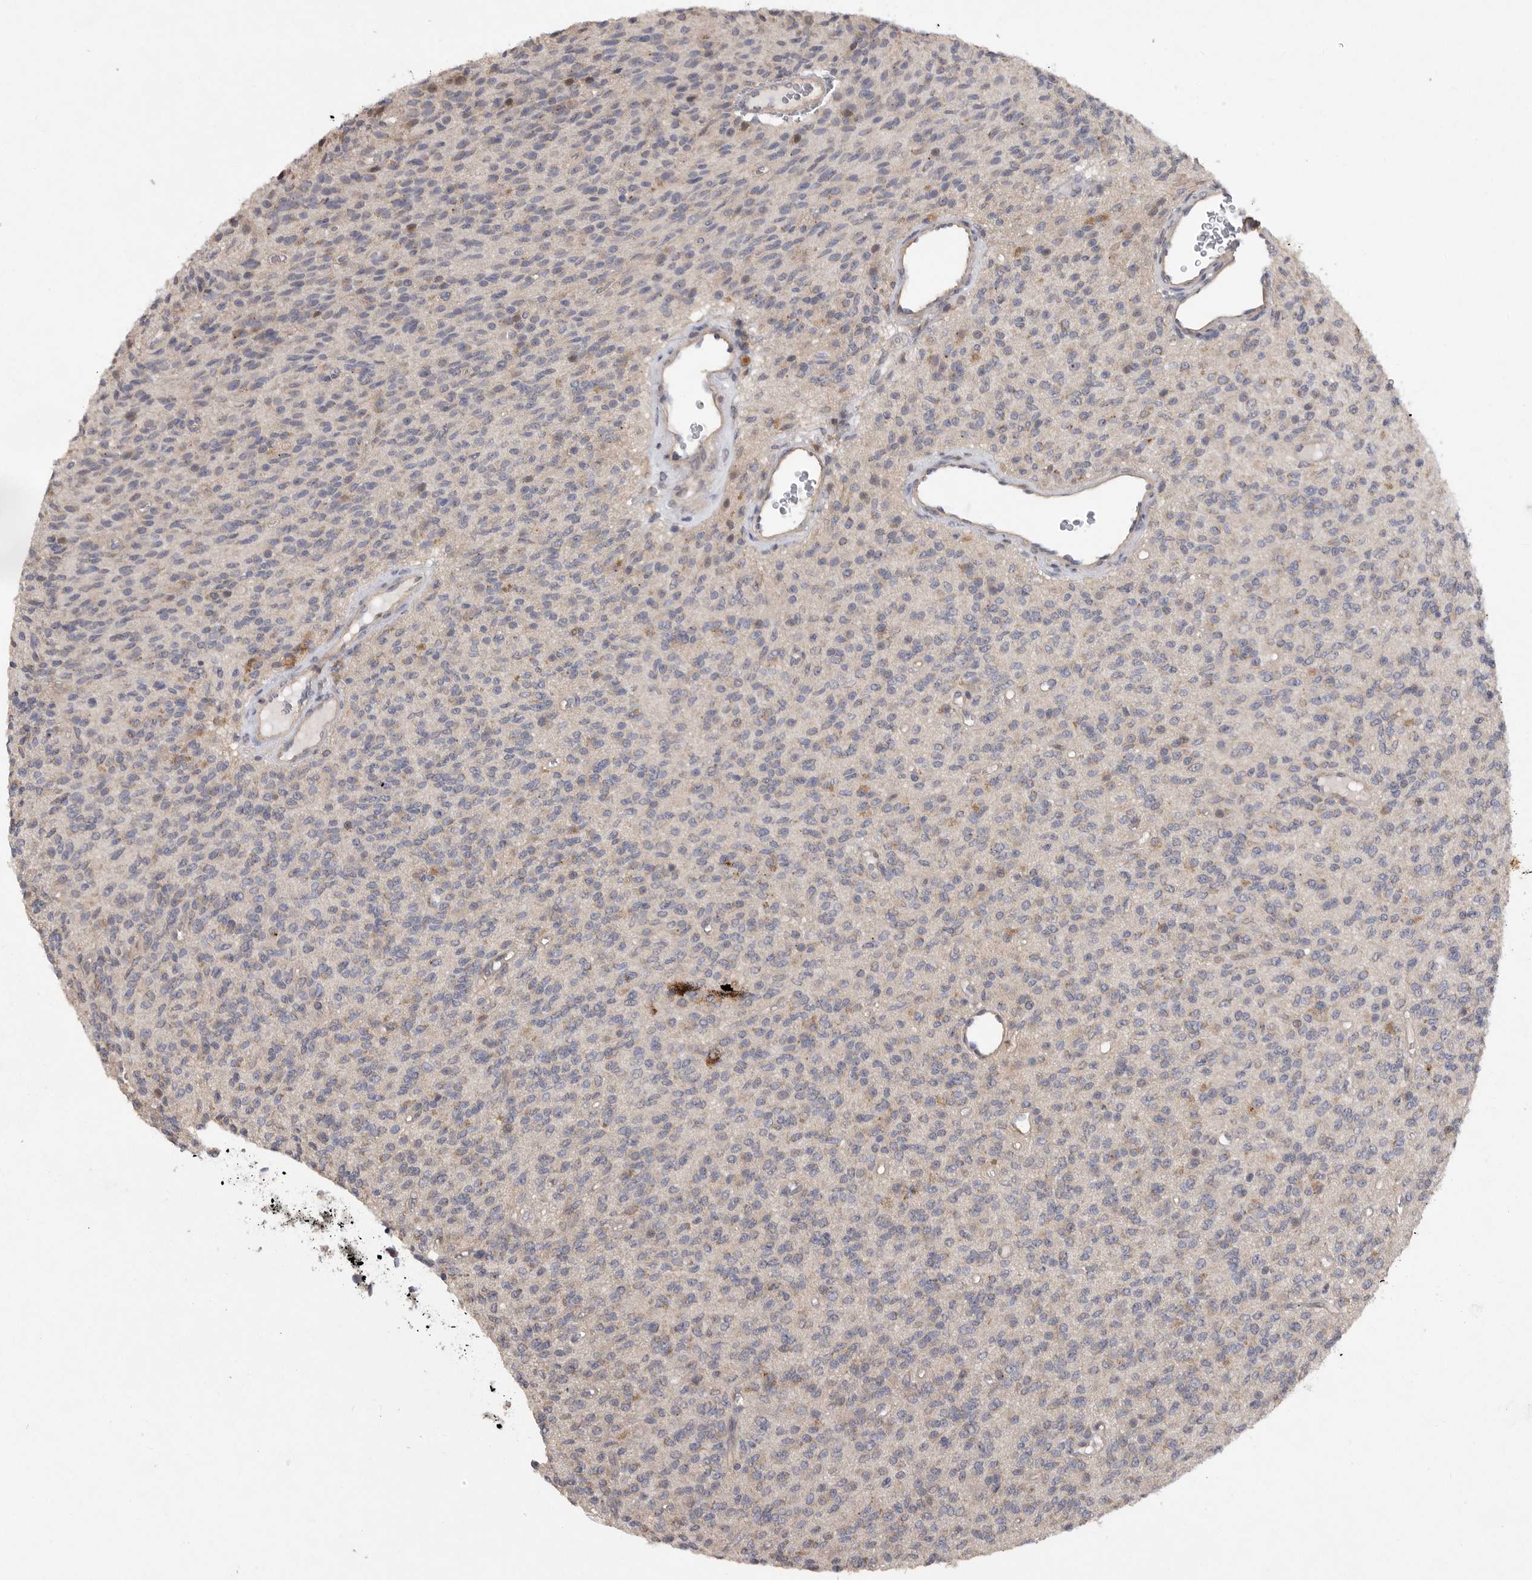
{"staining": {"intensity": "weak", "quantity": "<25%", "location": "cytoplasmic/membranous"}, "tissue": "glioma", "cell_type": "Tumor cells", "image_type": "cancer", "snomed": [{"axis": "morphology", "description": "Glioma, malignant, High grade"}, {"axis": "topography", "description": "Brain"}], "caption": "IHC histopathology image of neoplastic tissue: glioma stained with DAB demonstrates no significant protein expression in tumor cells.", "gene": "EDEM3", "patient": {"sex": "male", "age": 34}}